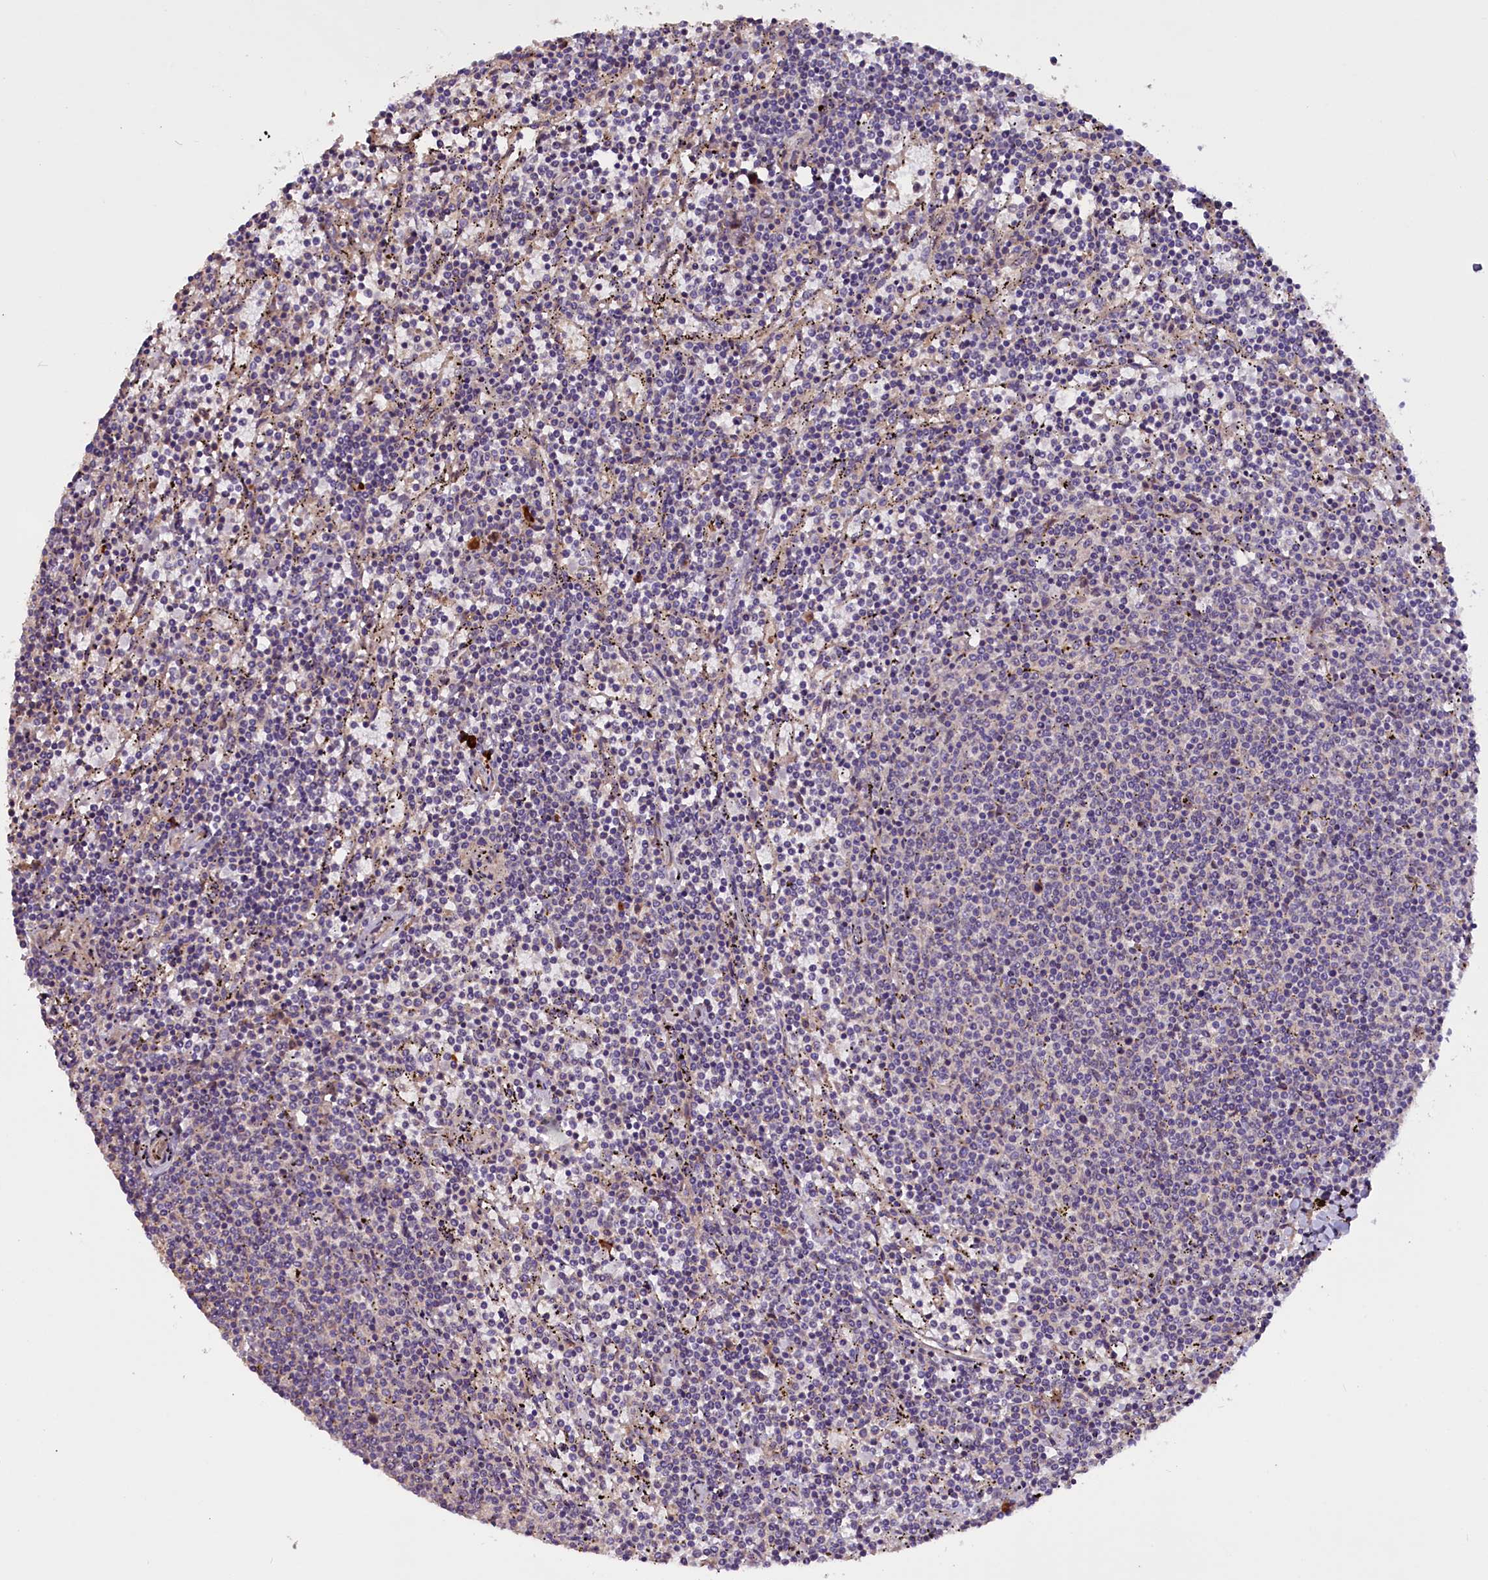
{"staining": {"intensity": "negative", "quantity": "none", "location": "none"}, "tissue": "lymphoma", "cell_type": "Tumor cells", "image_type": "cancer", "snomed": [{"axis": "morphology", "description": "Malignant lymphoma, non-Hodgkin's type, Low grade"}, {"axis": "topography", "description": "Spleen"}], "caption": "A micrograph of human lymphoma is negative for staining in tumor cells.", "gene": "FRY", "patient": {"sex": "female", "age": 50}}